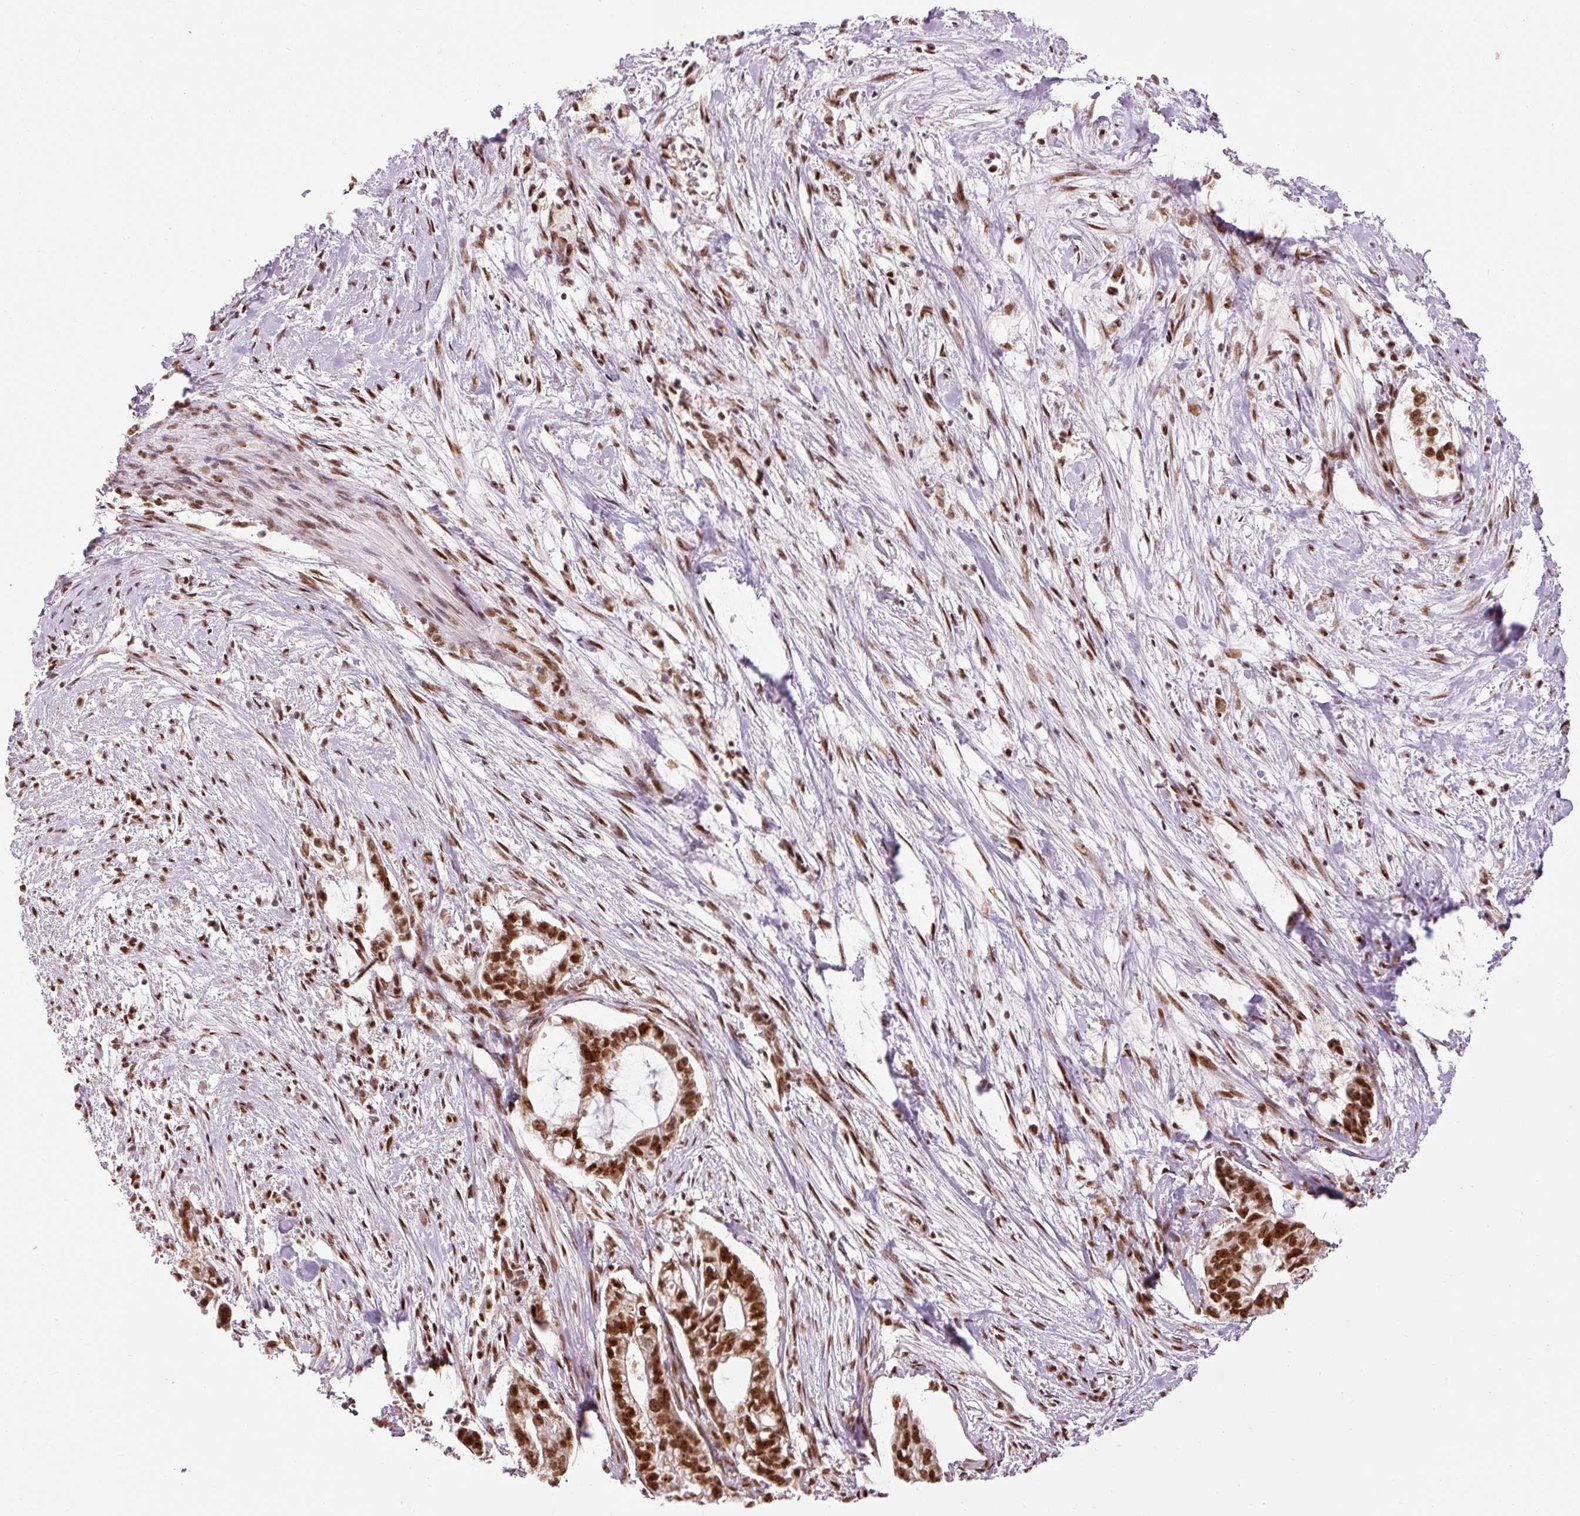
{"staining": {"intensity": "strong", "quantity": ">75%", "location": "nuclear"}, "tissue": "pancreatic cancer", "cell_type": "Tumor cells", "image_type": "cancer", "snomed": [{"axis": "morphology", "description": "Adenocarcinoma, NOS"}, {"axis": "topography", "description": "Pancreas"}], "caption": "Pancreatic cancer (adenocarcinoma) stained with a protein marker reveals strong staining in tumor cells.", "gene": "ZBTB44", "patient": {"sex": "male", "age": 70}}